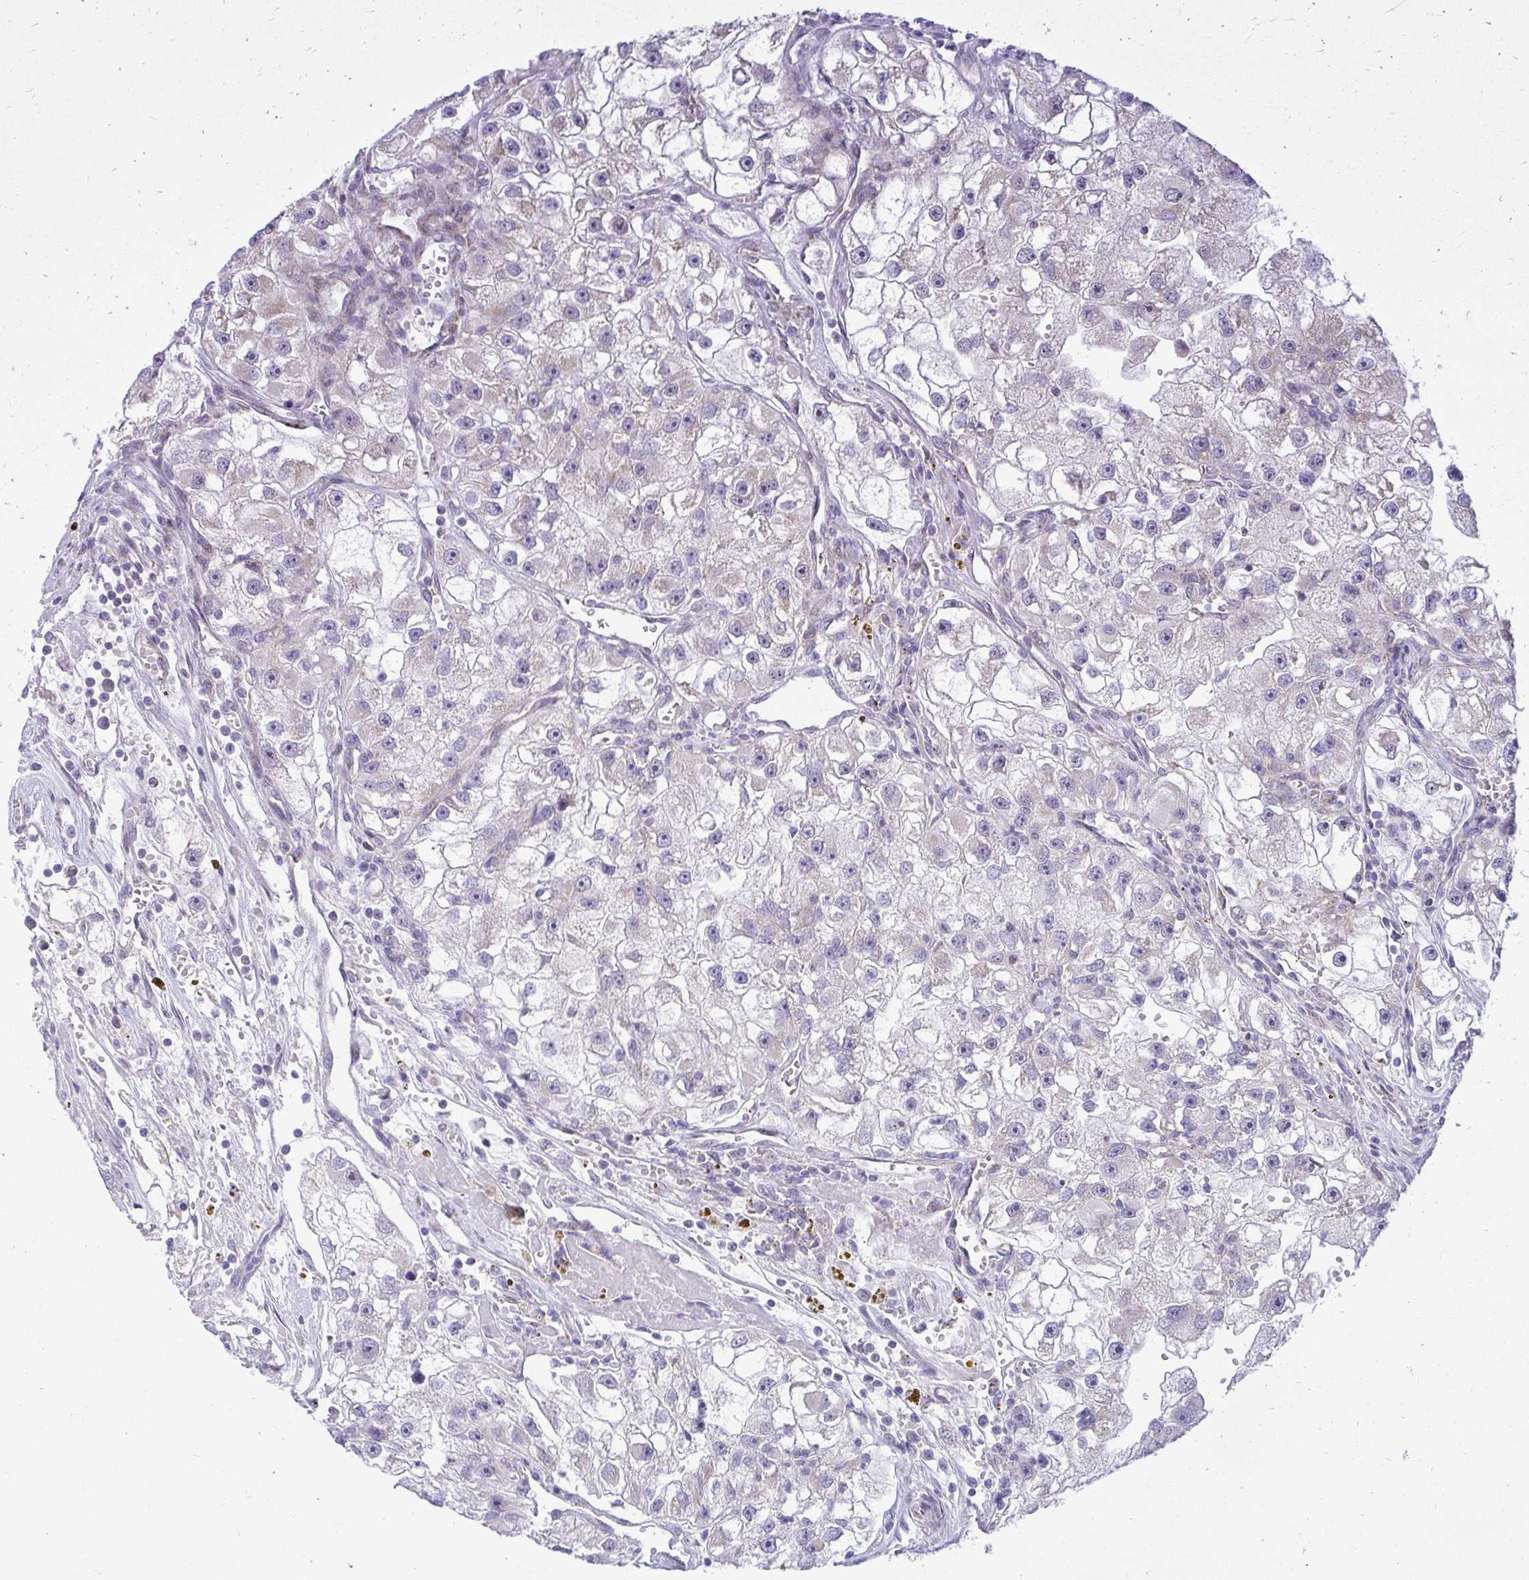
{"staining": {"intensity": "negative", "quantity": "none", "location": "none"}, "tissue": "renal cancer", "cell_type": "Tumor cells", "image_type": "cancer", "snomed": [{"axis": "morphology", "description": "Adenocarcinoma, NOS"}, {"axis": "topography", "description": "Kidney"}], "caption": "This is a micrograph of immunohistochemistry staining of renal adenocarcinoma, which shows no staining in tumor cells. (DAB (3,3'-diaminobenzidine) IHC, high magnification).", "gene": "GPRIN3", "patient": {"sex": "male", "age": 63}}